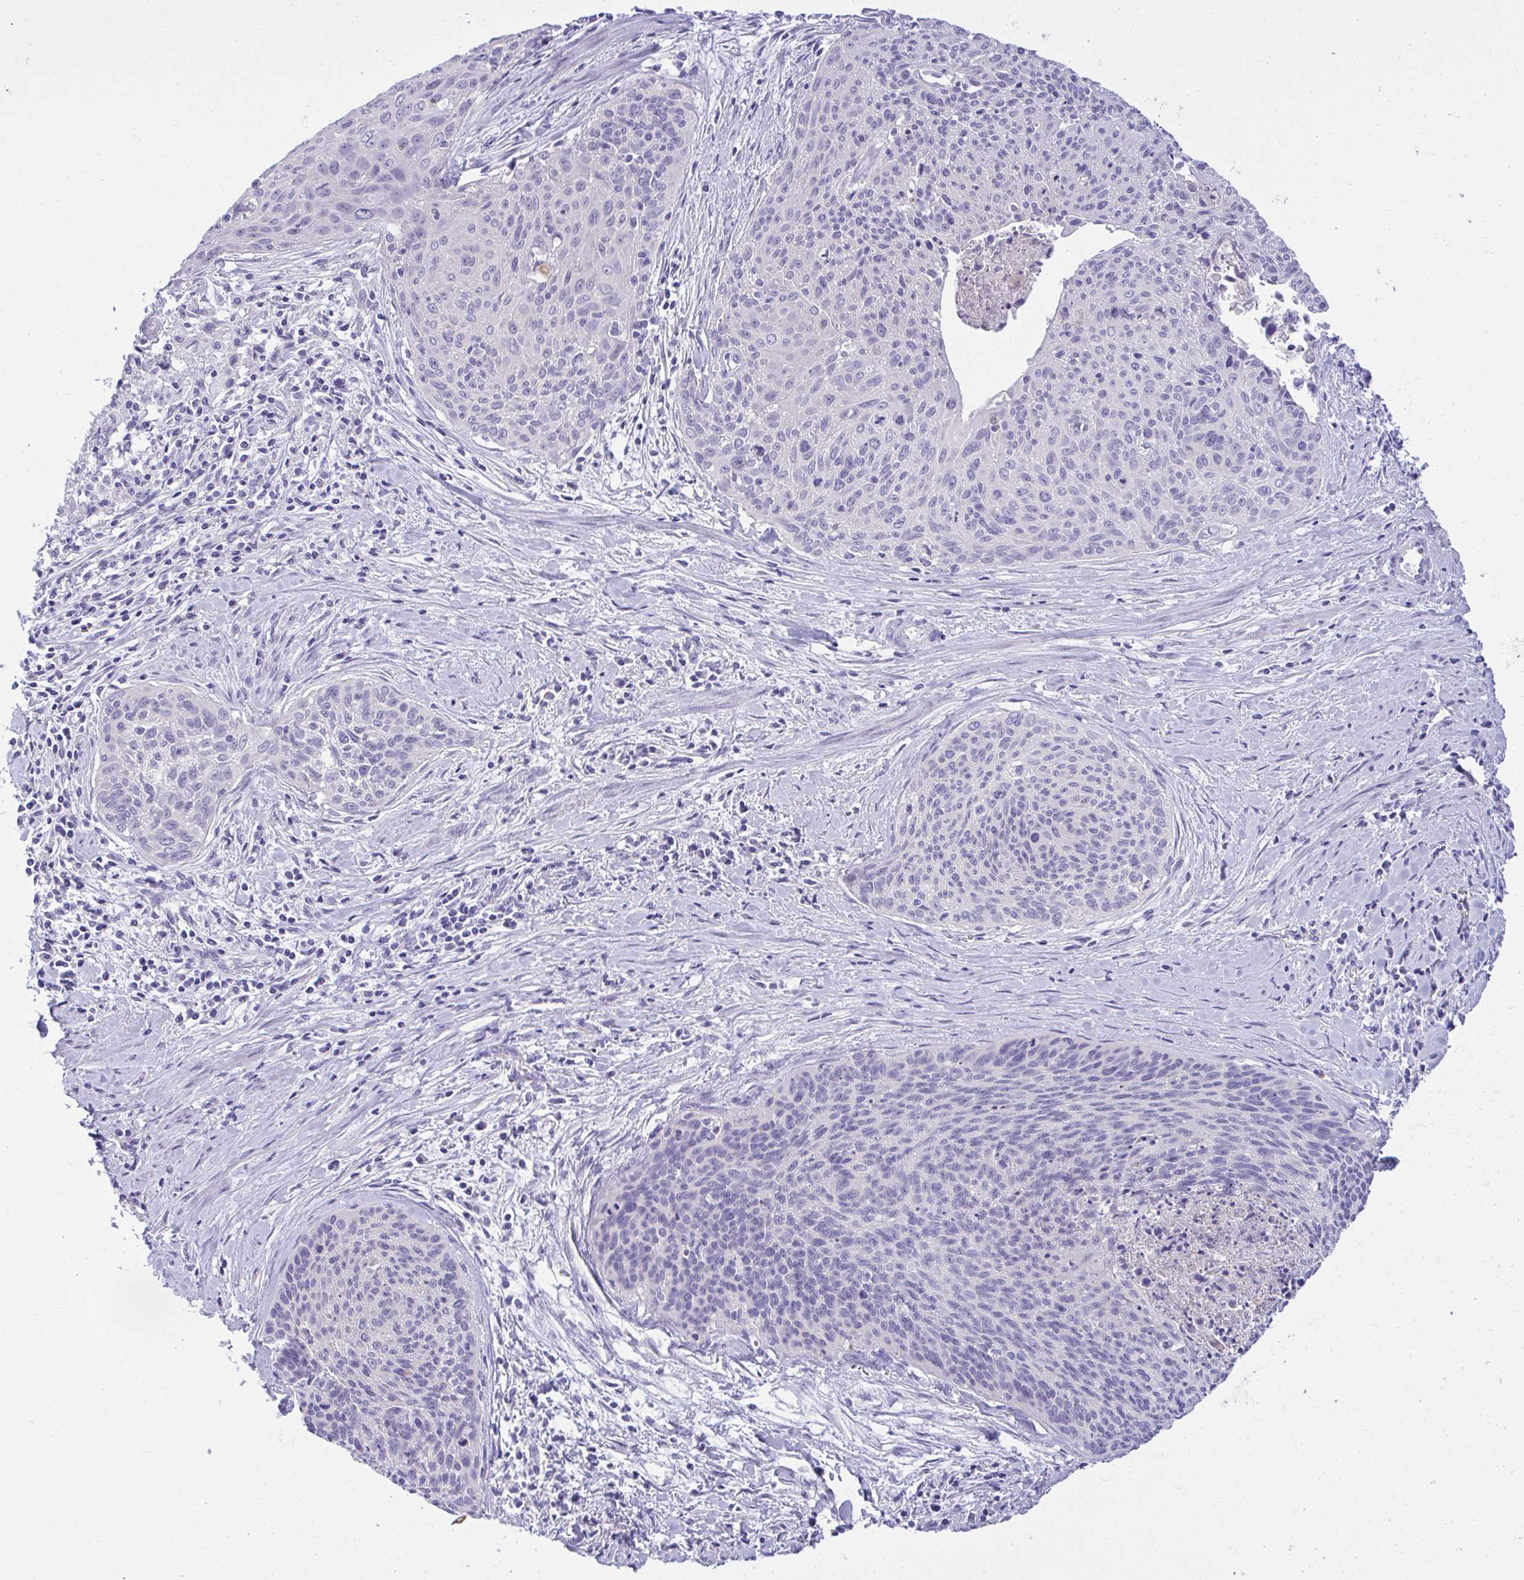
{"staining": {"intensity": "negative", "quantity": "none", "location": "none"}, "tissue": "cervical cancer", "cell_type": "Tumor cells", "image_type": "cancer", "snomed": [{"axis": "morphology", "description": "Squamous cell carcinoma, NOS"}, {"axis": "topography", "description": "Cervix"}], "caption": "This is an immunohistochemistry micrograph of human squamous cell carcinoma (cervical). There is no staining in tumor cells.", "gene": "TMCO5A", "patient": {"sex": "female", "age": 55}}